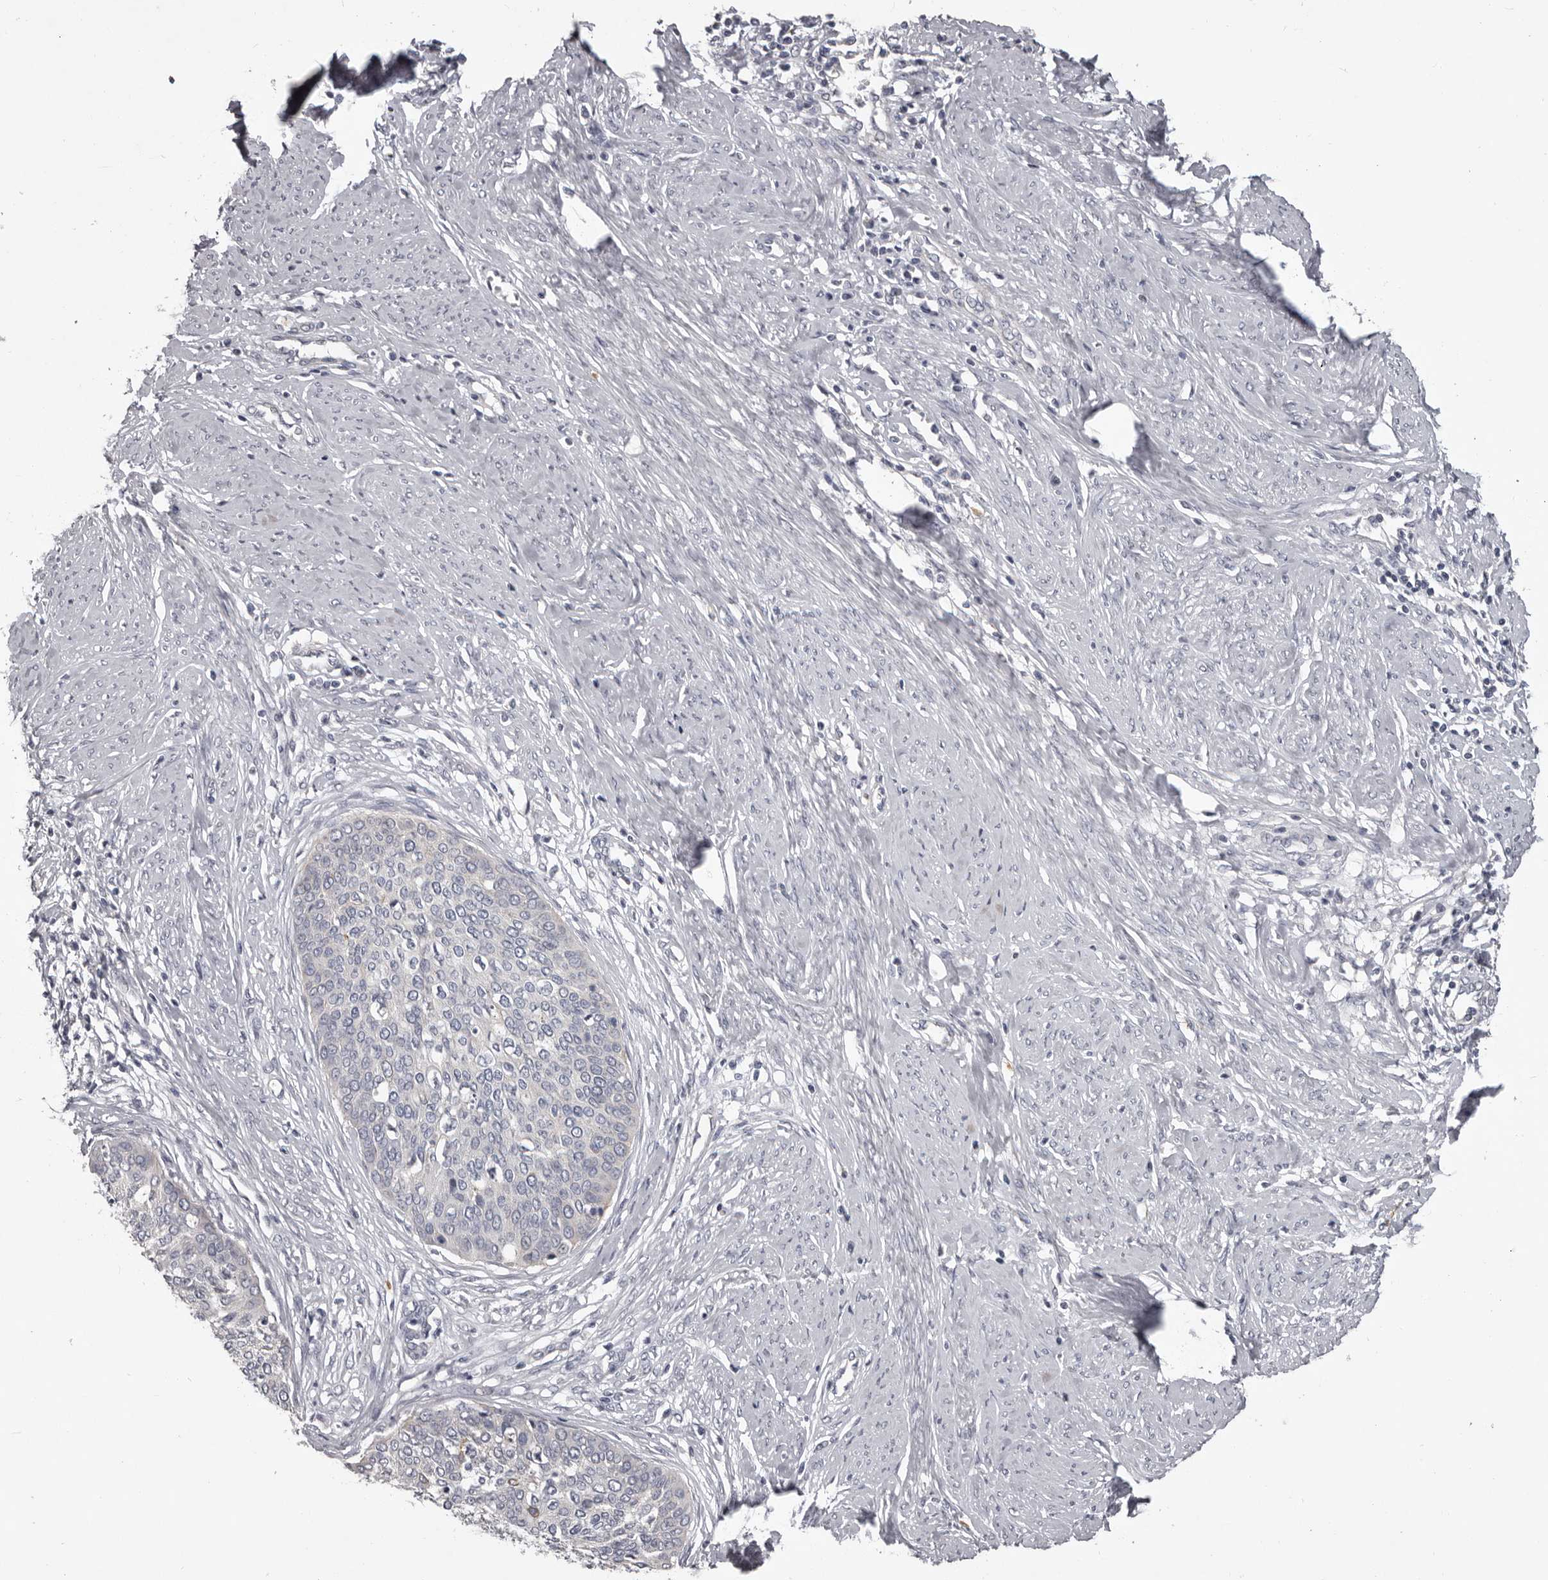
{"staining": {"intensity": "negative", "quantity": "none", "location": "none"}, "tissue": "cervical cancer", "cell_type": "Tumor cells", "image_type": "cancer", "snomed": [{"axis": "morphology", "description": "Squamous cell carcinoma, NOS"}, {"axis": "topography", "description": "Cervix"}], "caption": "The micrograph demonstrates no significant staining in tumor cells of cervical squamous cell carcinoma. (DAB immunohistochemistry (IHC) visualized using brightfield microscopy, high magnification).", "gene": "LPAR6", "patient": {"sex": "female", "age": 37}}